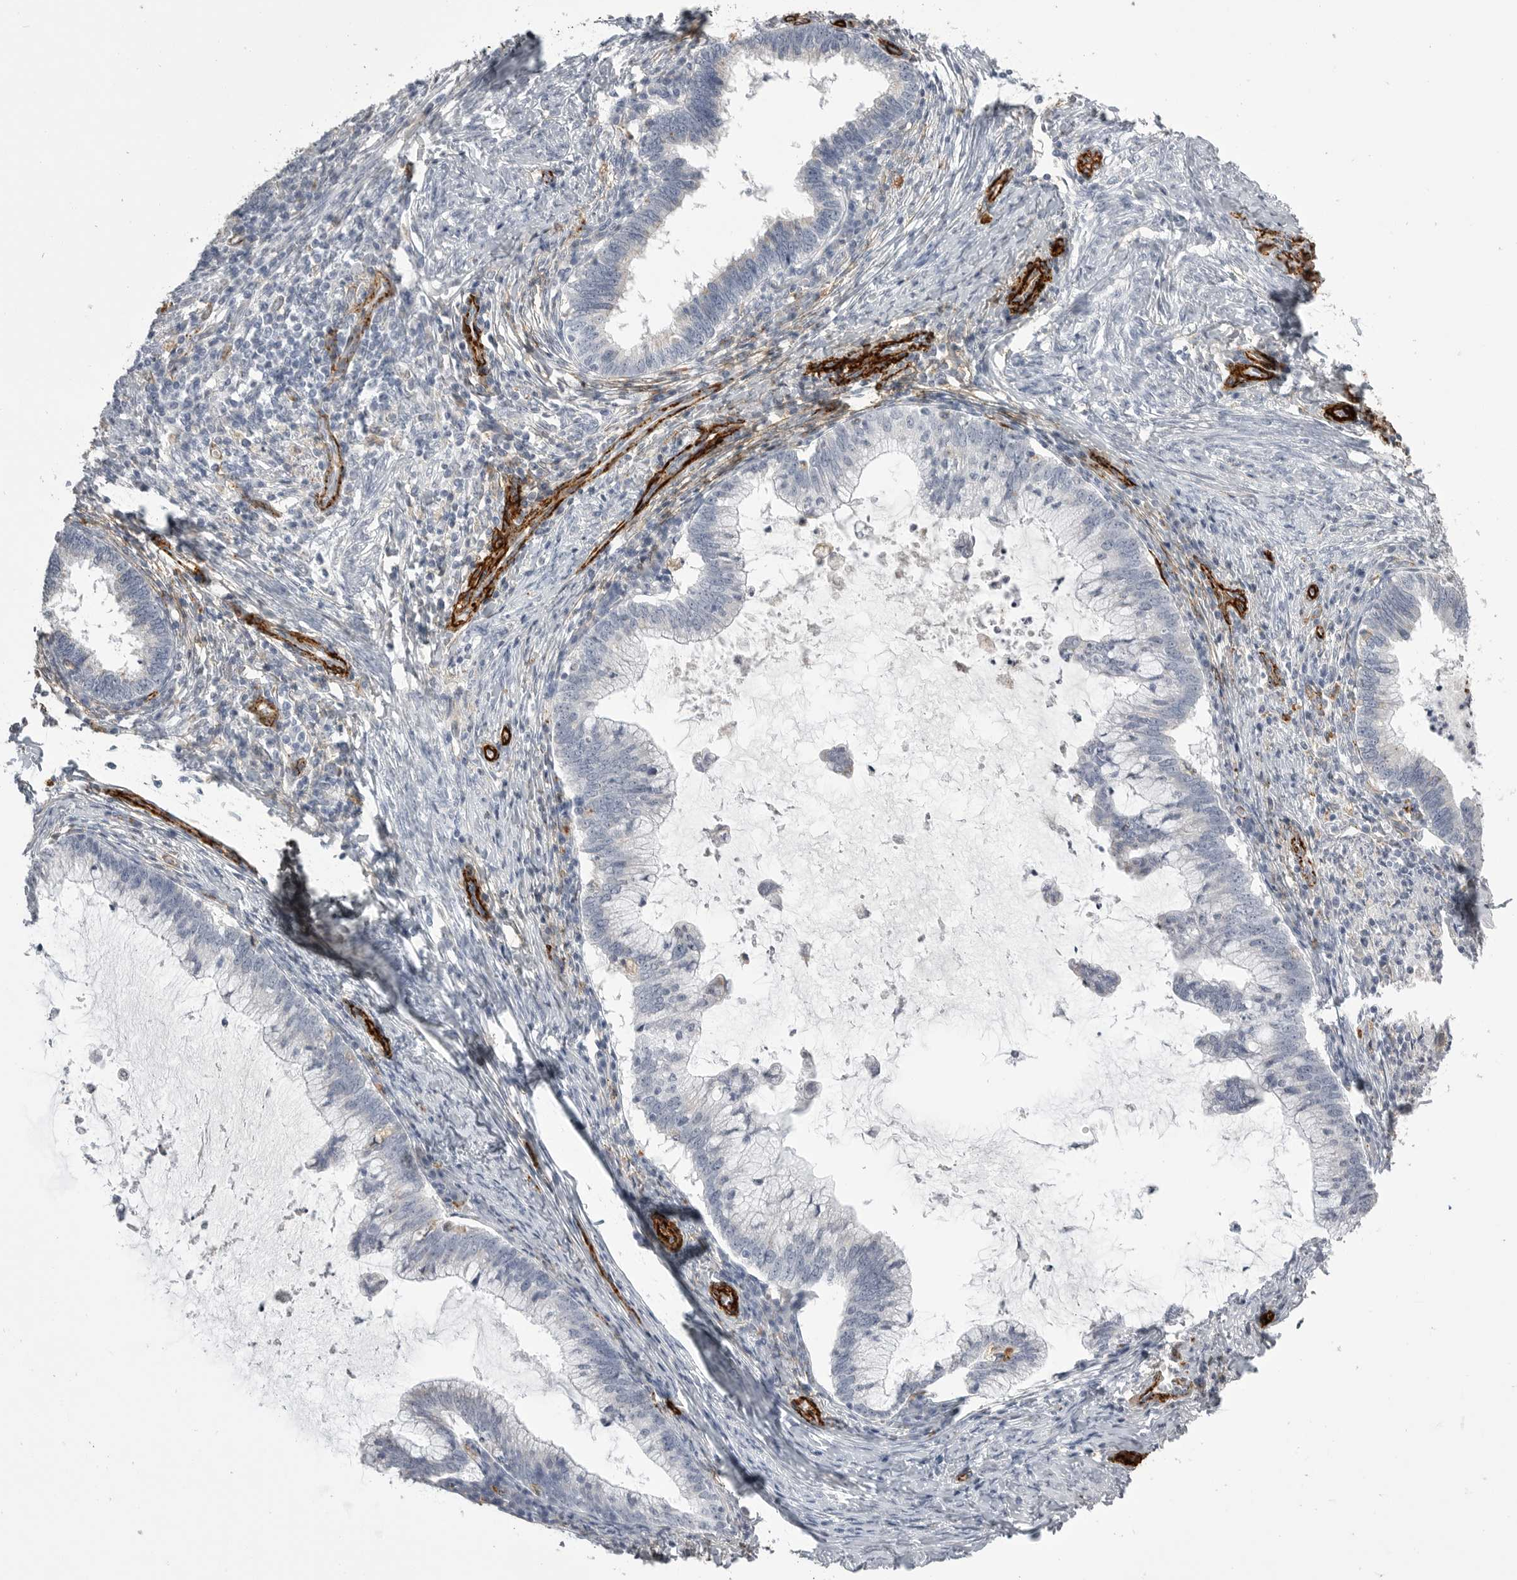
{"staining": {"intensity": "negative", "quantity": "none", "location": "none"}, "tissue": "cervical cancer", "cell_type": "Tumor cells", "image_type": "cancer", "snomed": [{"axis": "morphology", "description": "Adenocarcinoma, NOS"}, {"axis": "topography", "description": "Cervix"}], "caption": "Tumor cells show no significant expression in cervical cancer.", "gene": "AOC3", "patient": {"sex": "female", "age": 36}}